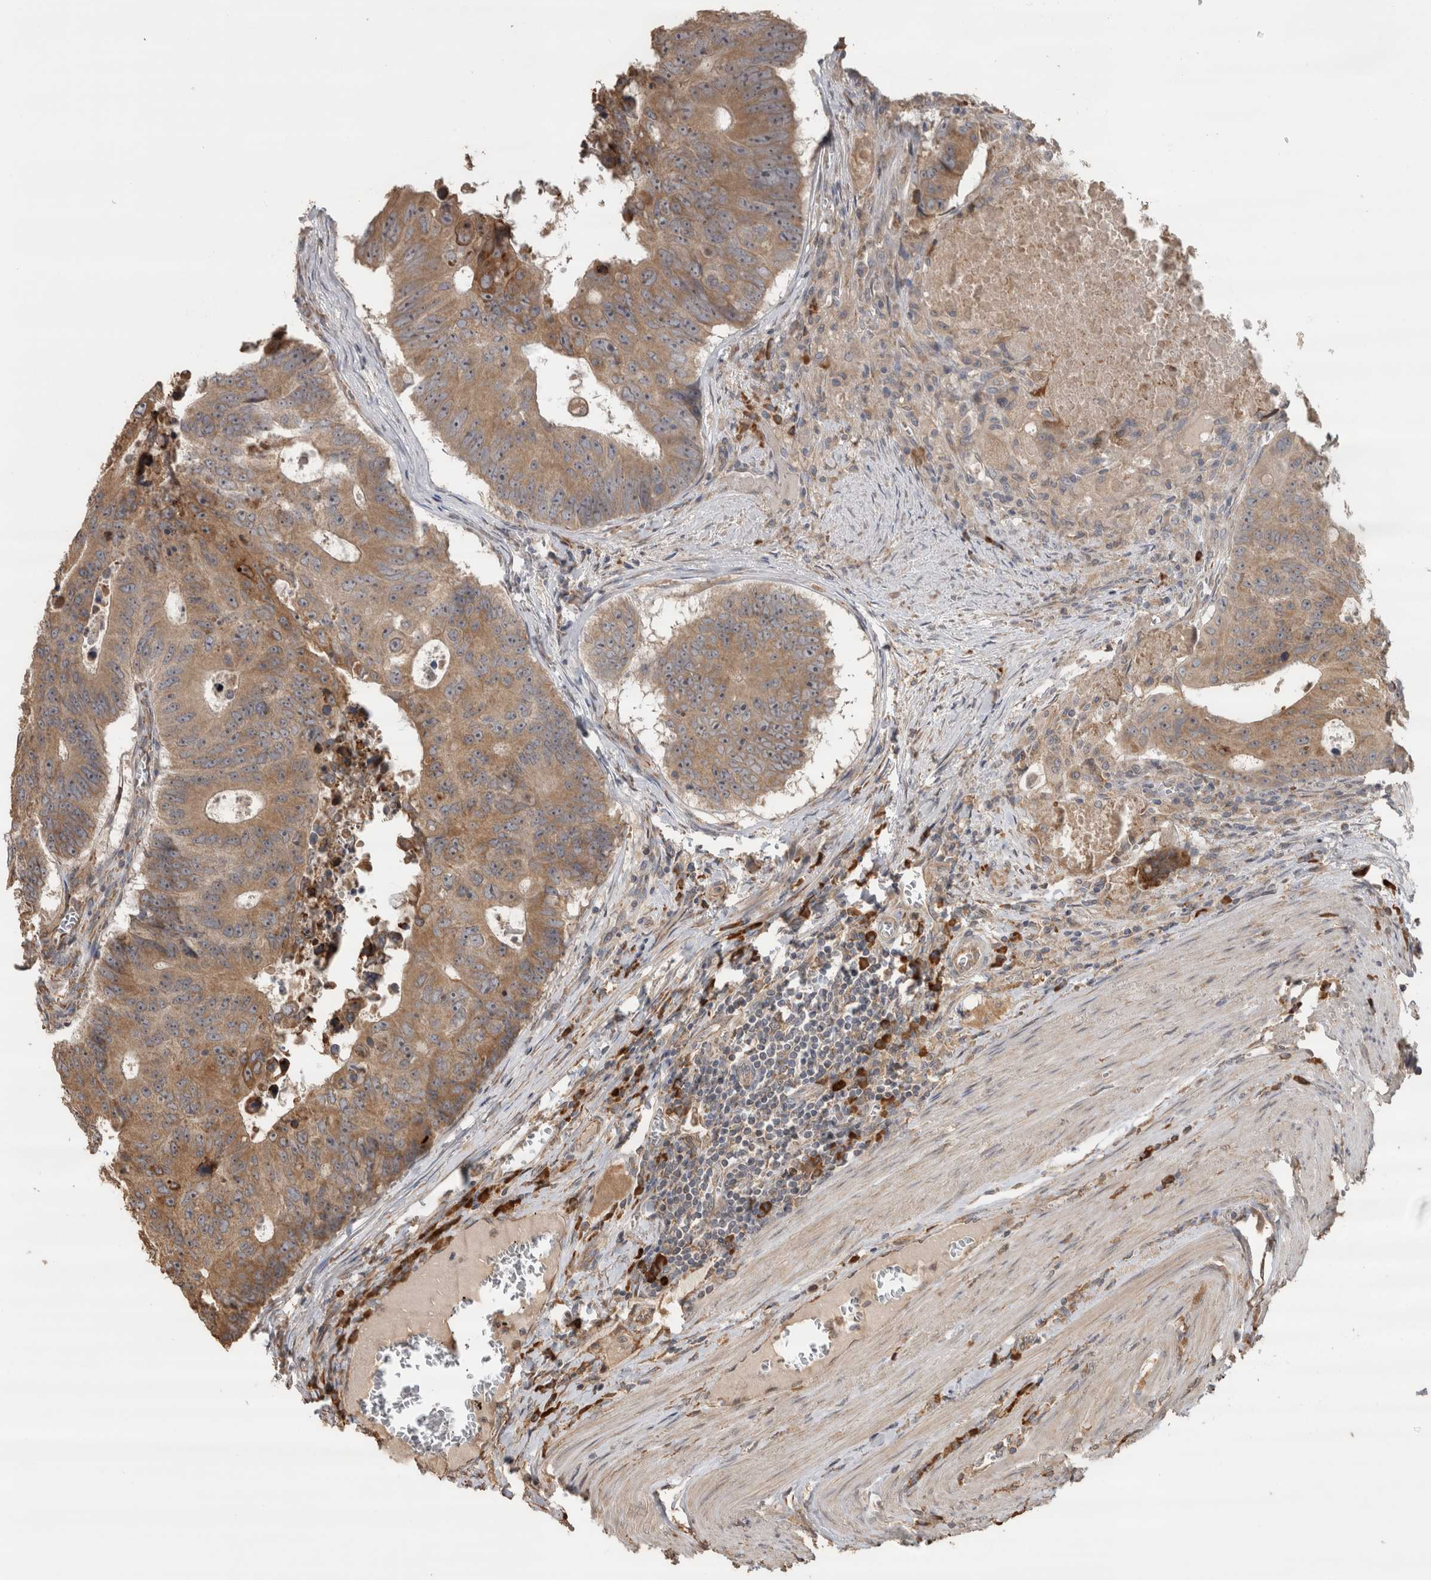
{"staining": {"intensity": "moderate", "quantity": ">75%", "location": "cytoplasmic/membranous"}, "tissue": "colorectal cancer", "cell_type": "Tumor cells", "image_type": "cancer", "snomed": [{"axis": "morphology", "description": "Adenocarcinoma, NOS"}, {"axis": "topography", "description": "Colon"}], "caption": "Protein staining of colorectal adenocarcinoma tissue exhibits moderate cytoplasmic/membranous staining in about >75% of tumor cells.", "gene": "TBCE", "patient": {"sex": "male", "age": 87}}